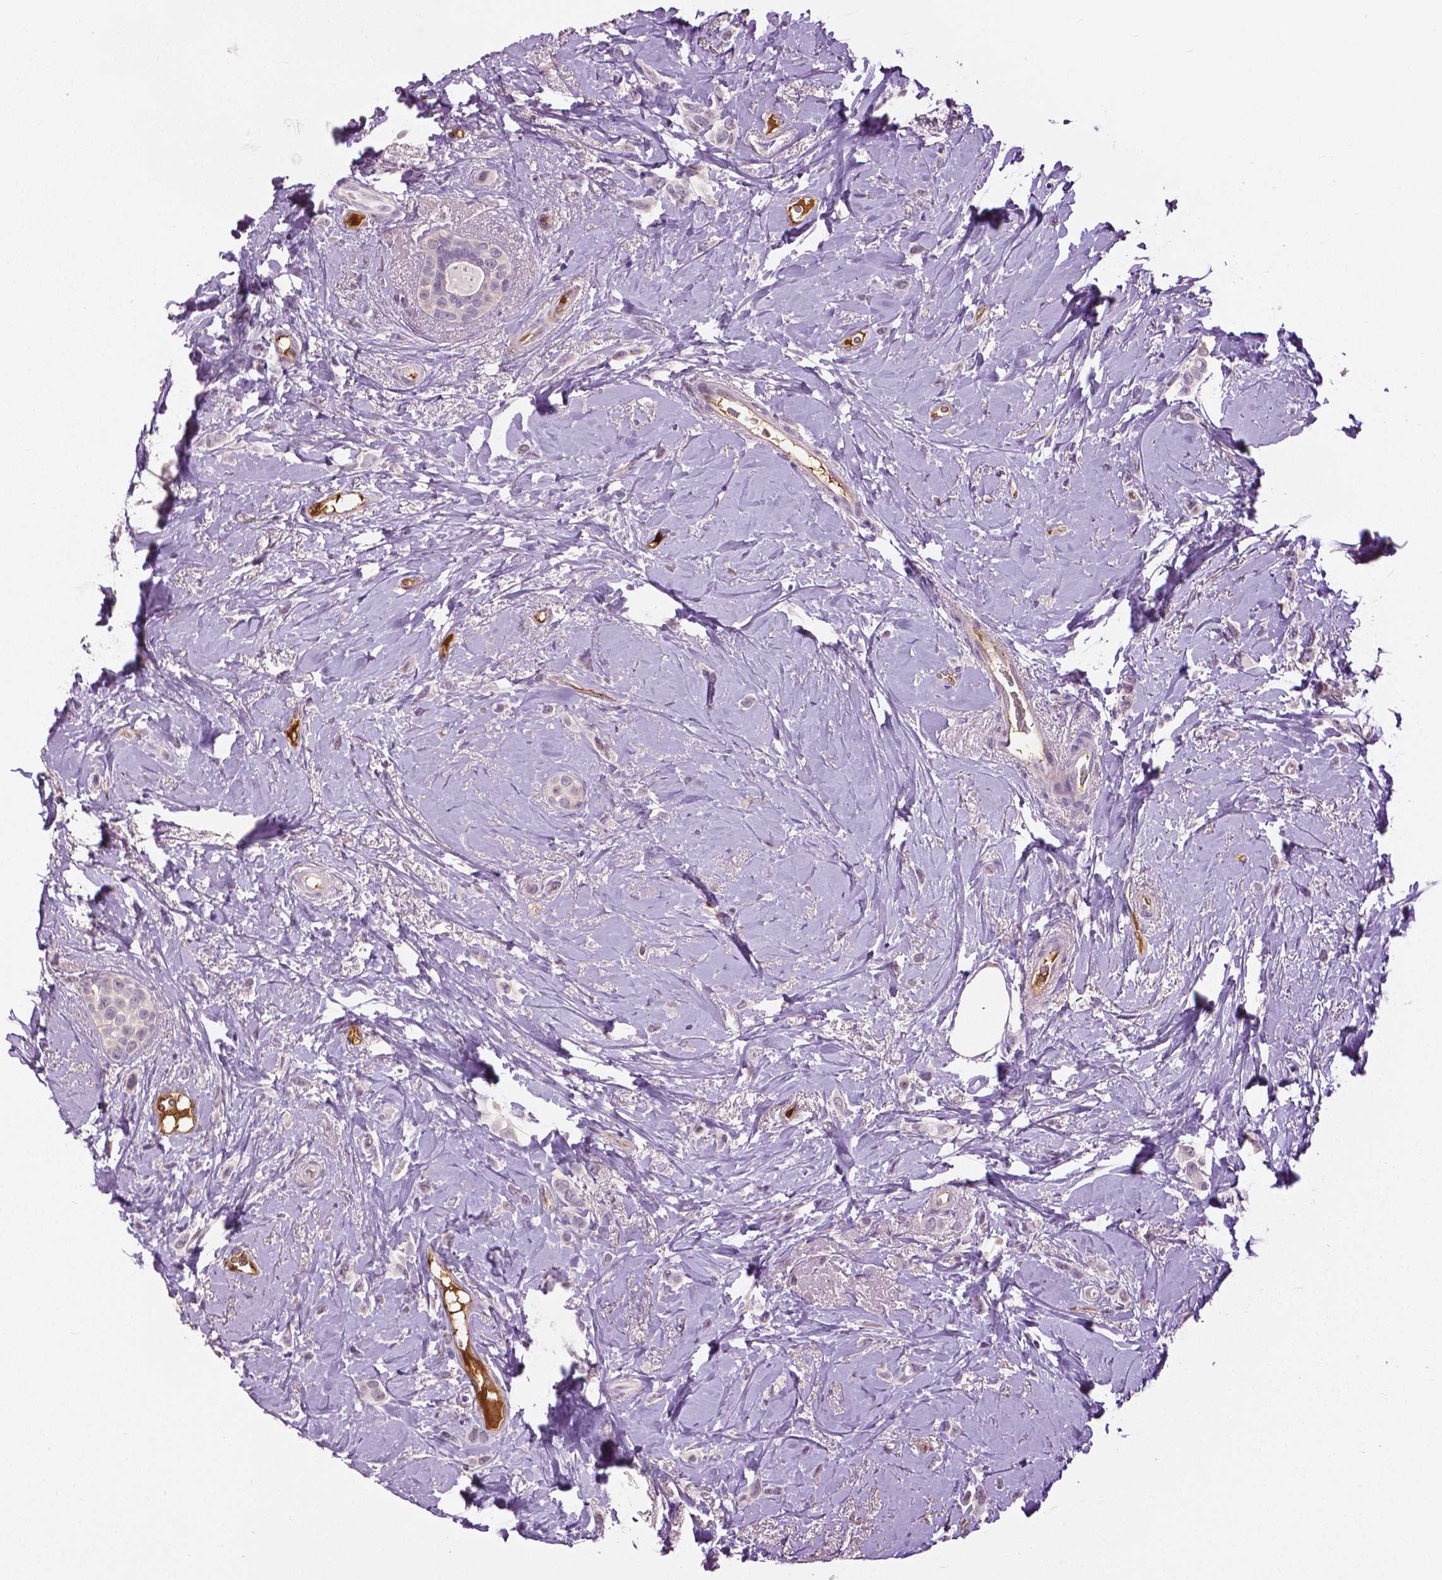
{"staining": {"intensity": "negative", "quantity": "none", "location": "none"}, "tissue": "breast cancer", "cell_type": "Tumor cells", "image_type": "cancer", "snomed": [{"axis": "morphology", "description": "Lobular carcinoma"}, {"axis": "topography", "description": "Breast"}], "caption": "Immunohistochemical staining of human breast cancer shows no significant staining in tumor cells.", "gene": "PTPN5", "patient": {"sex": "female", "age": 66}}